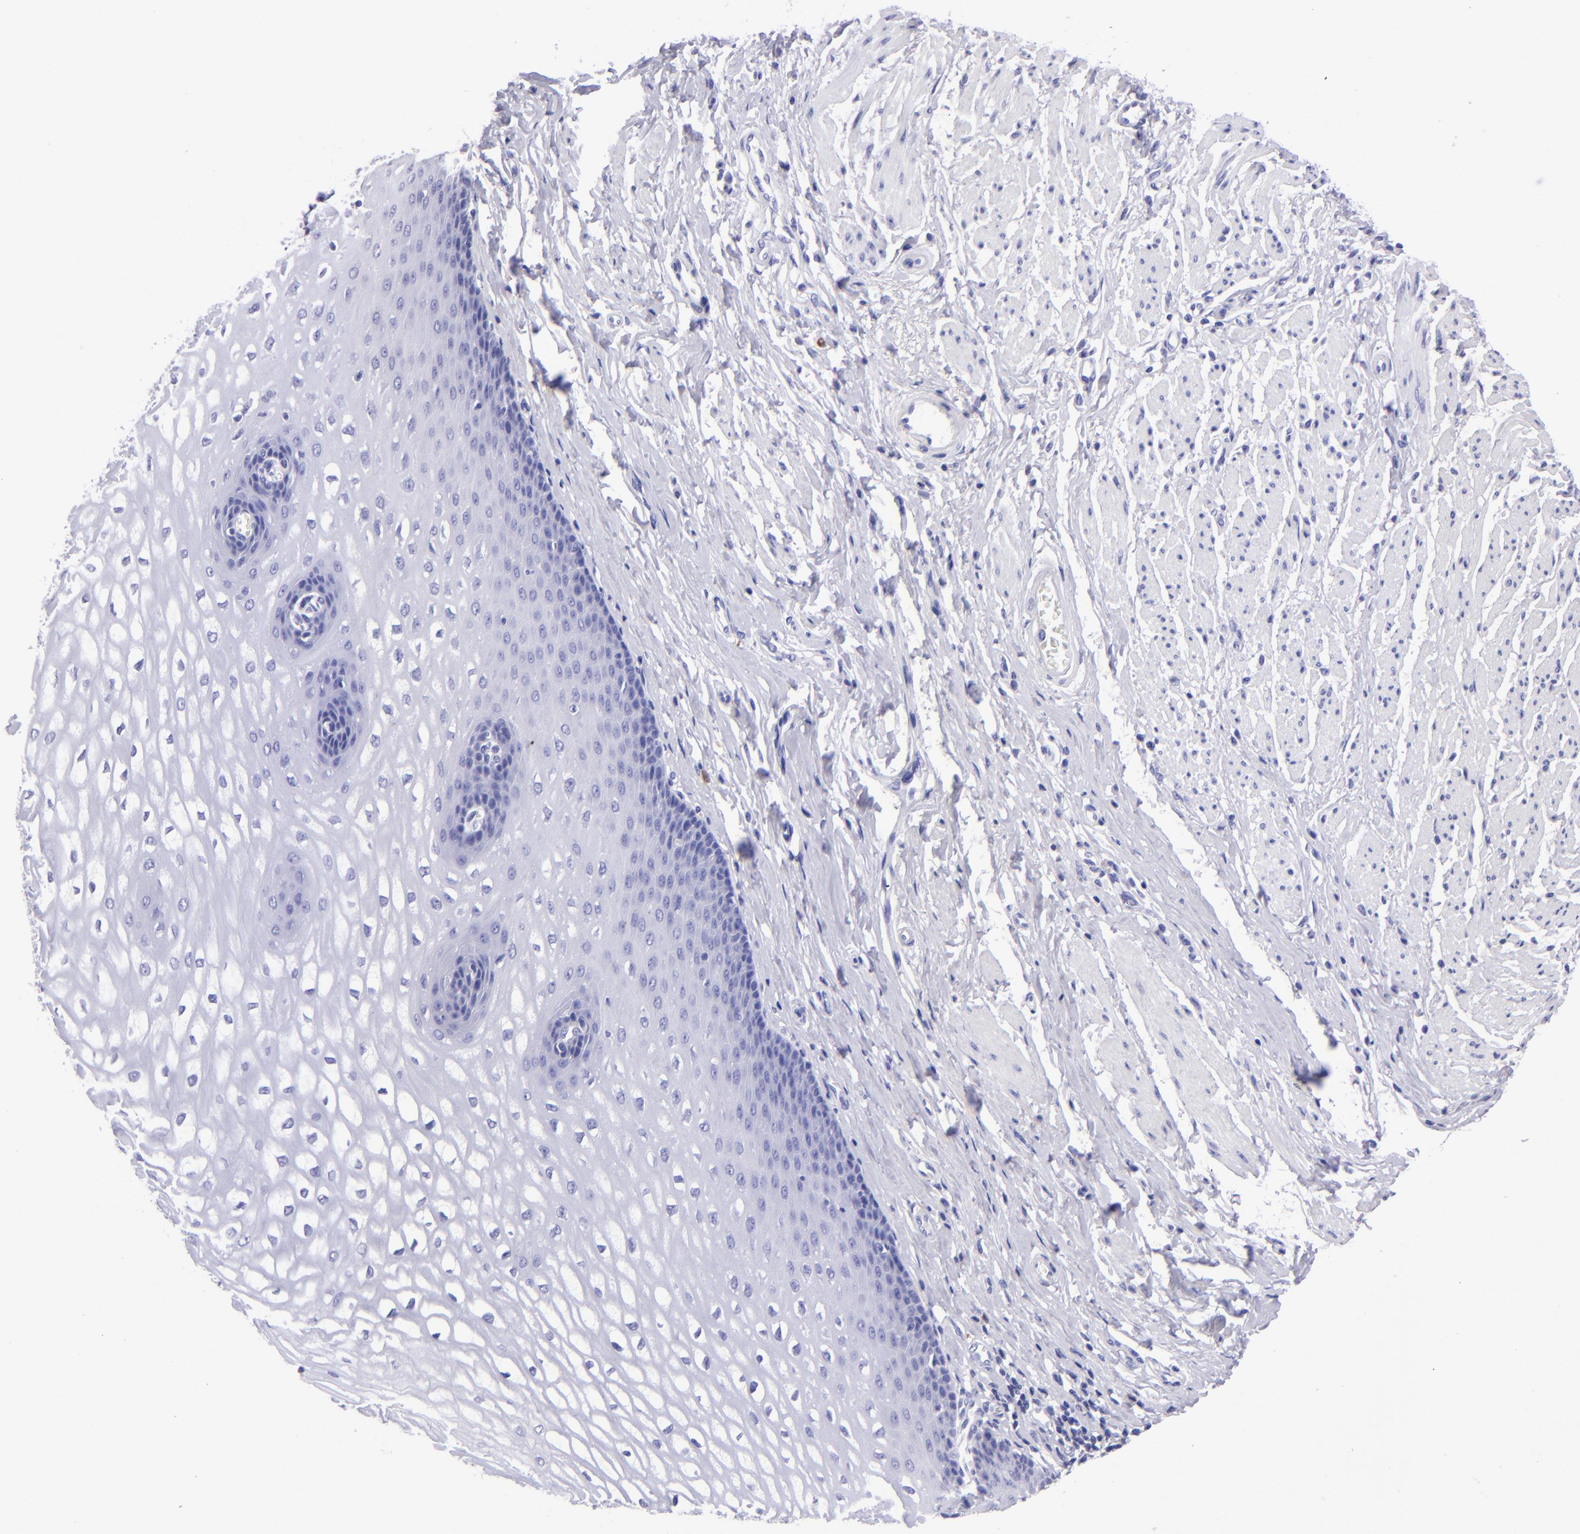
{"staining": {"intensity": "negative", "quantity": "none", "location": "none"}, "tissue": "esophagus", "cell_type": "Squamous epithelial cells", "image_type": "normal", "snomed": [{"axis": "morphology", "description": "Normal tissue, NOS"}, {"axis": "topography", "description": "Esophagus"}], "caption": "An immunohistochemistry (IHC) photomicrograph of benign esophagus is shown. There is no staining in squamous epithelial cells of esophagus. The staining is performed using DAB brown chromogen with nuclei counter-stained in using hematoxylin.", "gene": "TYRP1", "patient": {"sex": "male", "age": 70}}